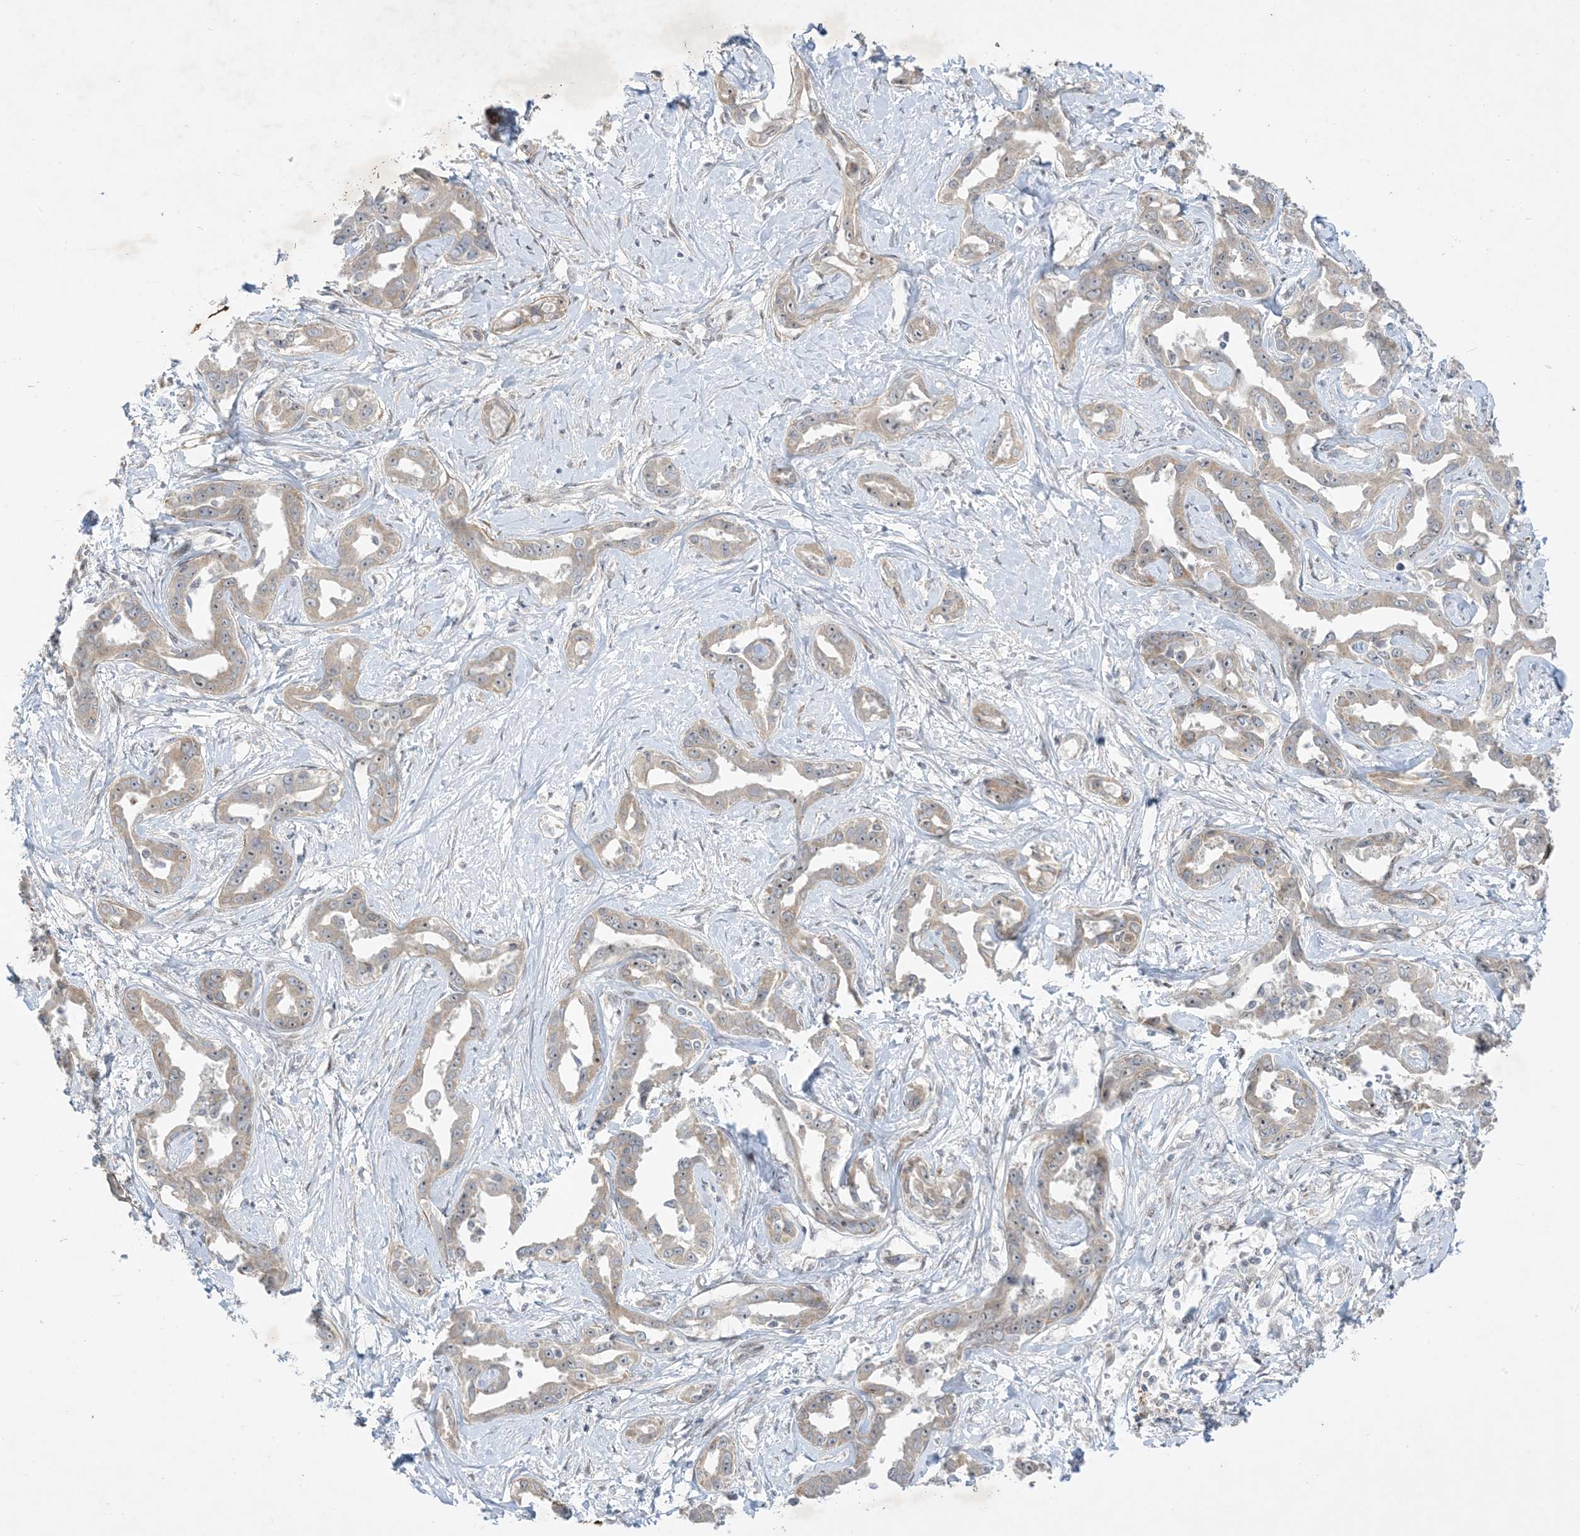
{"staining": {"intensity": "weak", "quantity": "25%-75%", "location": "cytoplasmic/membranous"}, "tissue": "liver cancer", "cell_type": "Tumor cells", "image_type": "cancer", "snomed": [{"axis": "morphology", "description": "Cholangiocarcinoma"}, {"axis": "topography", "description": "Liver"}], "caption": "There is low levels of weak cytoplasmic/membranous staining in tumor cells of liver cancer, as demonstrated by immunohistochemical staining (brown color).", "gene": "SOGA3", "patient": {"sex": "male", "age": 59}}